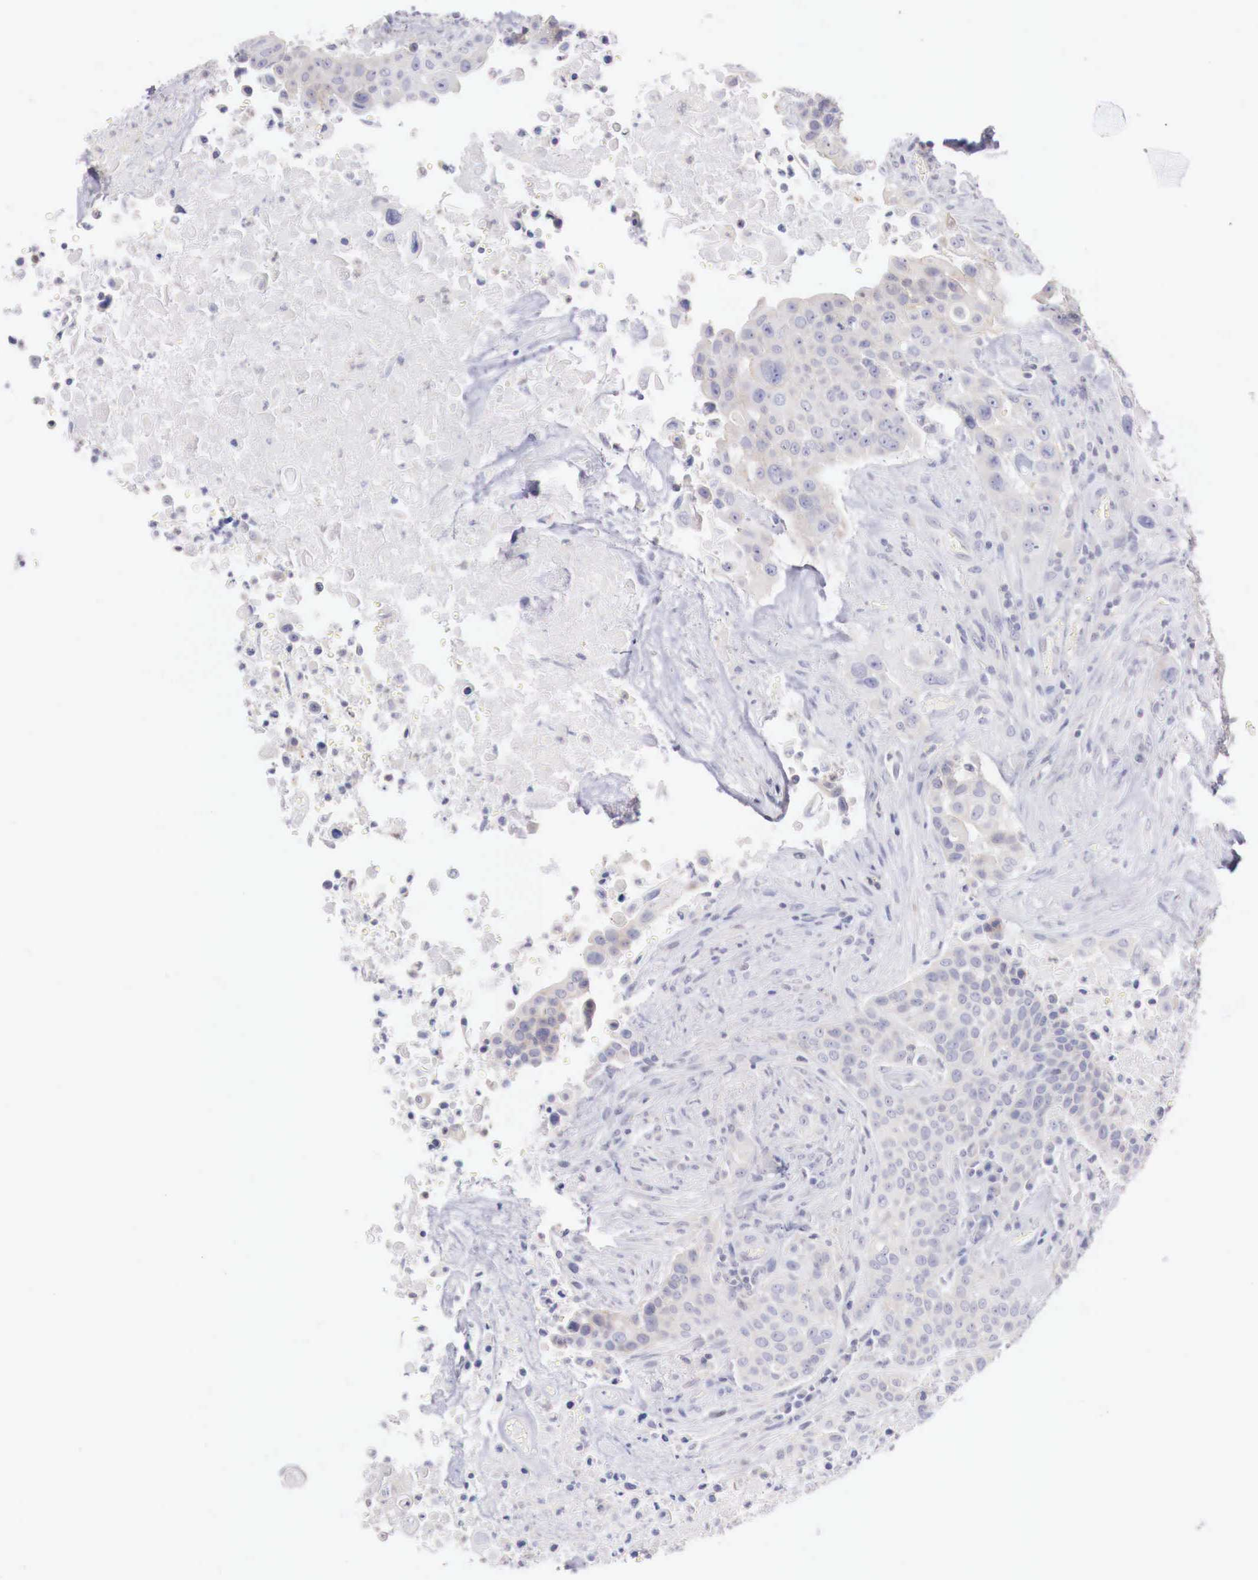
{"staining": {"intensity": "negative", "quantity": "none", "location": "none"}, "tissue": "urothelial cancer", "cell_type": "Tumor cells", "image_type": "cancer", "snomed": [{"axis": "morphology", "description": "Urothelial carcinoma, High grade"}, {"axis": "topography", "description": "Urinary bladder"}], "caption": "A photomicrograph of human high-grade urothelial carcinoma is negative for staining in tumor cells.", "gene": "TRIM13", "patient": {"sex": "male", "age": 74}}